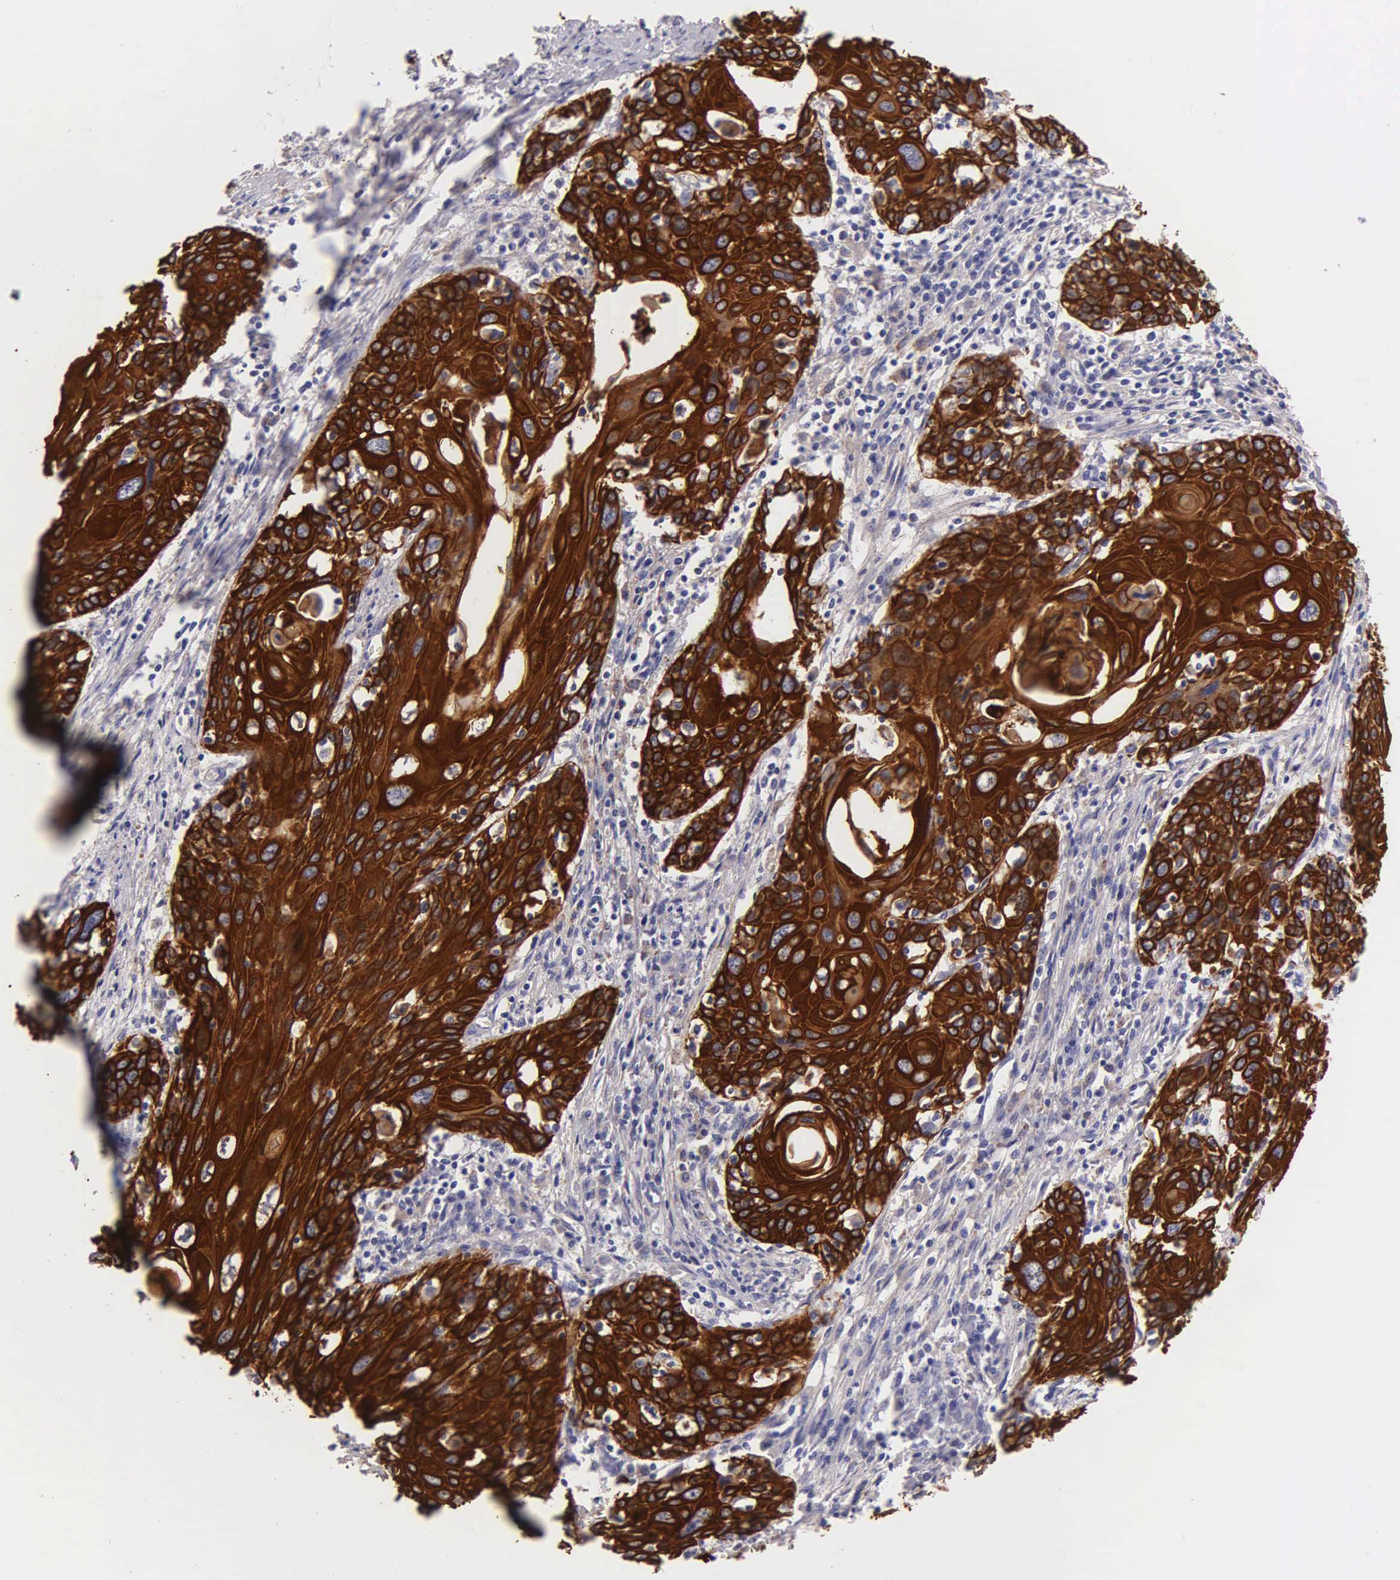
{"staining": {"intensity": "strong", "quantity": ">75%", "location": "cytoplasmic/membranous"}, "tissue": "cervical cancer", "cell_type": "Tumor cells", "image_type": "cancer", "snomed": [{"axis": "morphology", "description": "Squamous cell carcinoma, NOS"}, {"axis": "topography", "description": "Cervix"}], "caption": "Immunohistochemistry (IHC) staining of cervical squamous cell carcinoma, which shows high levels of strong cytoplasmic/membranous expression in approximately >75% of tumor cells indicating strong cytoplasmic/membranous protein expression. The staining was performed using DAB (3,3'-diaminobenzidine) (brown) for protein detection and nuclei were counterstained in hematoxylin (blue).", "gene": "KRT17", "patient": {"sex": "female", "age": 54}}